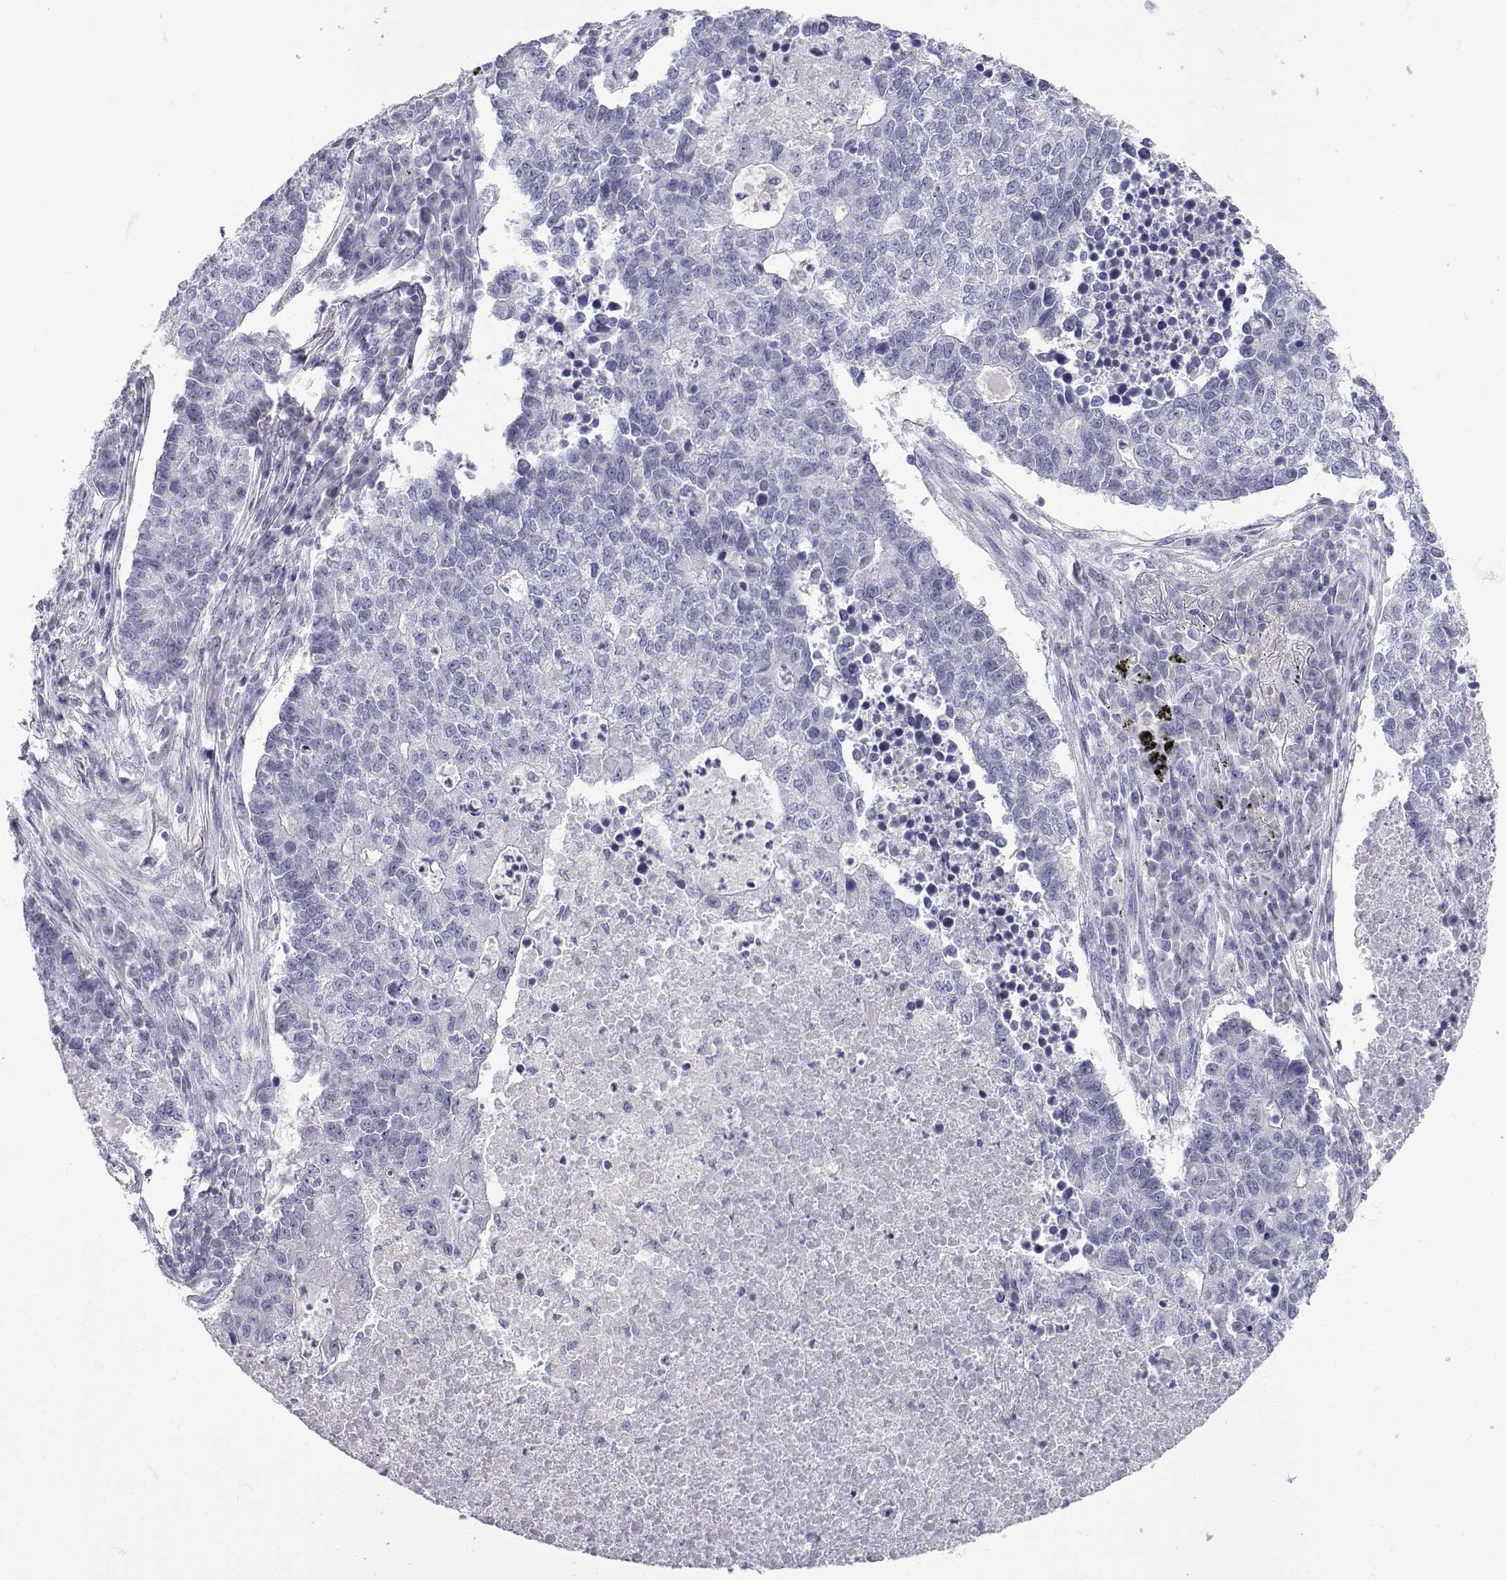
{"staining": {"intensity": "negative", "quantity": "none", "location": "none"}, "tissue": "lung cancer", "cell_type": "Tumor cells", "image_type": "cancer", "snomed": [{"axis": "morphology", "description": "Adenocarcinoma, NOS"}, {"axis": "topography", "description": "Lung"}], "caption": "The micrograph reveals no staining of tumor cells in lung adenocarcinoma.", "gene": "SLC6A3", "patient": {"sex": "male", "age": 57}}